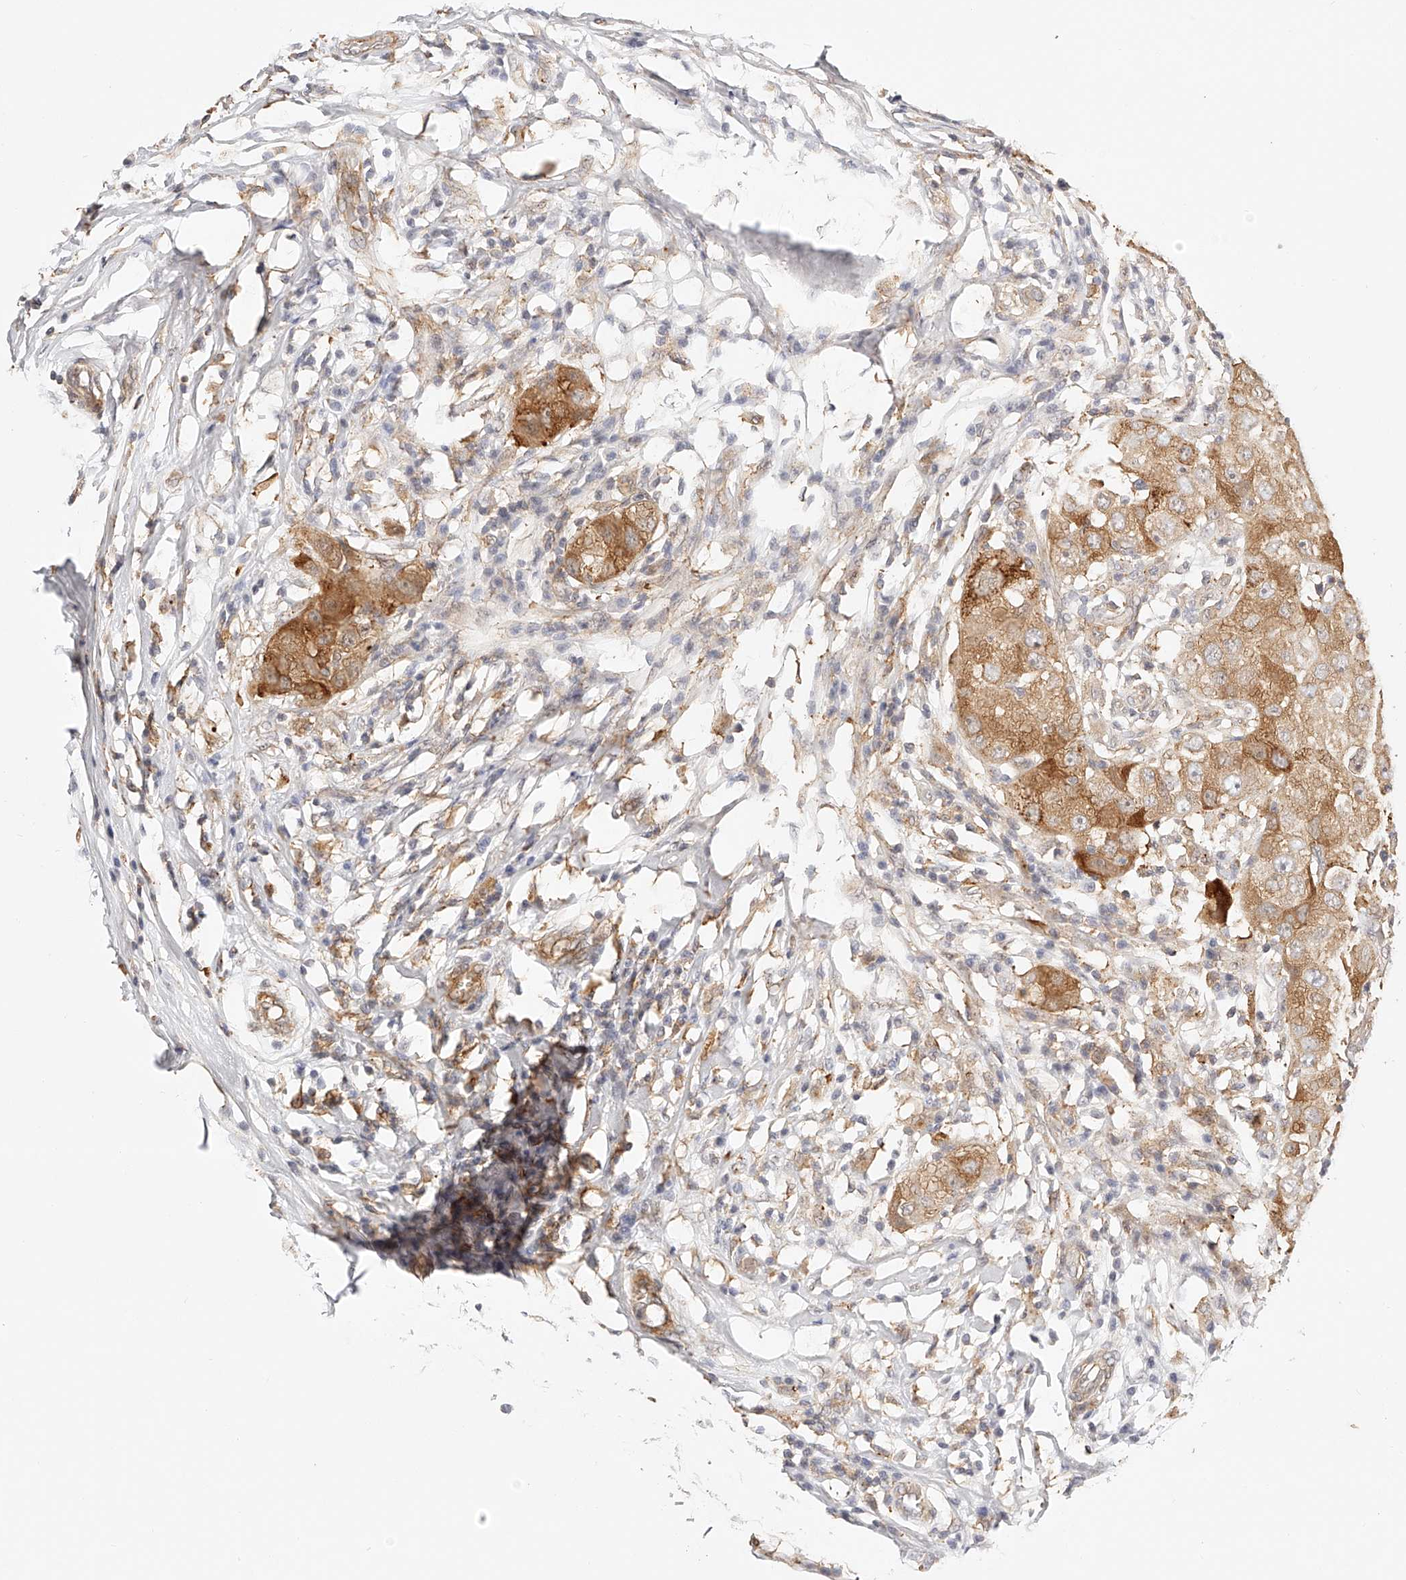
{"staining": {"intensity": "moderate", "quantity": "25%-75%", "location": "cytoplasmic/membranous"}, "tissue": "breast cancer", "cell_type": "Tumor cells", "image_type": "cancer", "snomed": [{"axis": "morphology", "description": "Duct carcinoma"}, {"axis": "topography", "description": "Breast"}], "caption": "A high-resolution image shows immunohistochemistry staining of breast intraductal carcinoma, which displays moderate cytoplasmic/membranous positivity in approximately 25%-75% of tumor cells. (Brightfield microscopy of DAB IHC at high magnification).", "gene": "SYNC", "patient": {"sex": "female", "age": 27}}